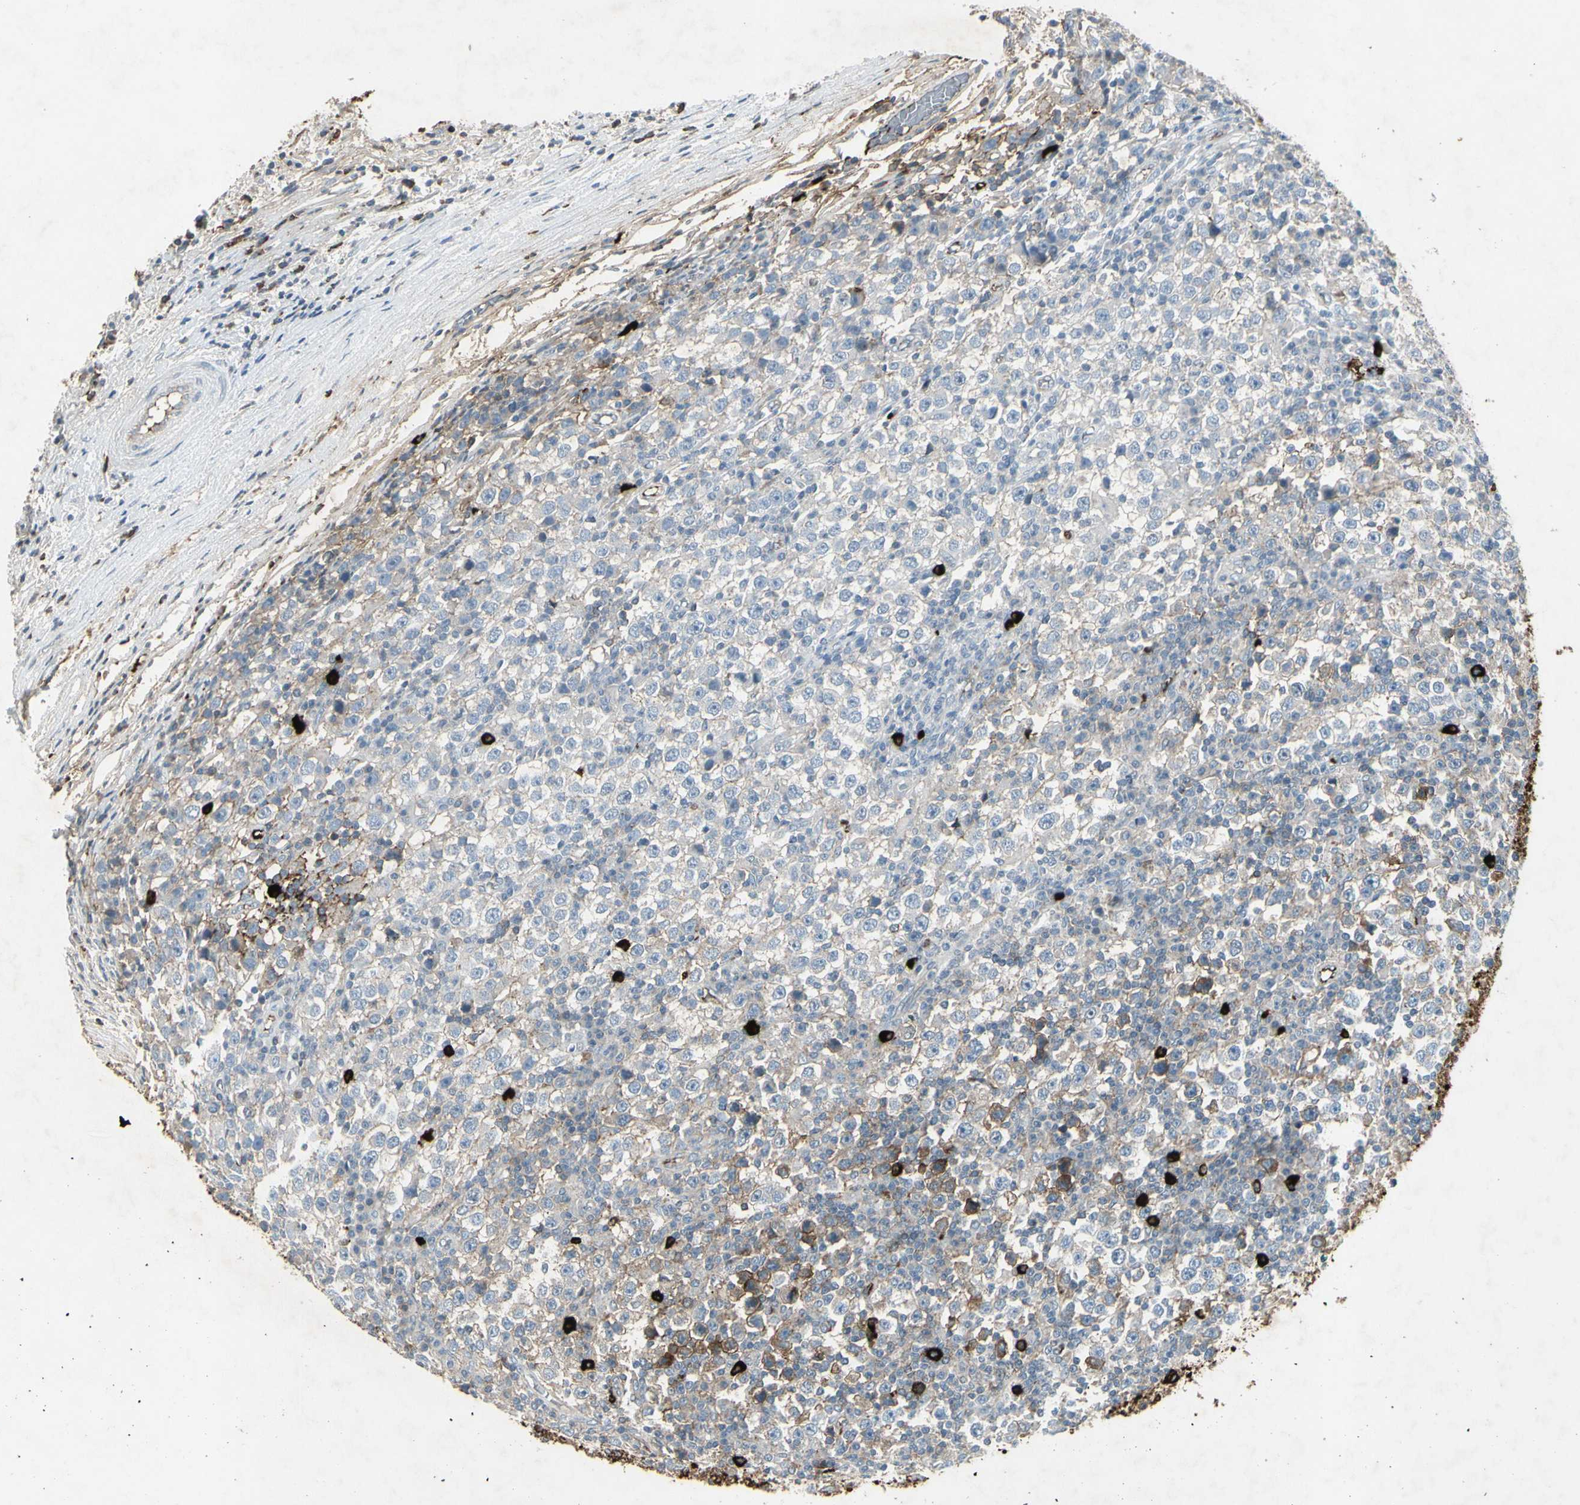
{"staining": {"intensity": "moderate", "quantity": "<25%", "location": "cytoplasmic/membranous"}, "tissue": "testis cancer", "cell_type": "Tumor cells", "image_type": "cancer", "snomed": [{"axis": "morphology", "description": "Seminoma, NOS"}, {"axis": "topography", "description": "Testis"}], "caption": "A high-resolution micrograph shows IHC staining of testis cancer (seminoma), which exhibits moderate cytoplasmic/membranous expression in about <25% of tumor cells.", "gene": "IGHM", "patient": {"sex": "male", "age": 65}}